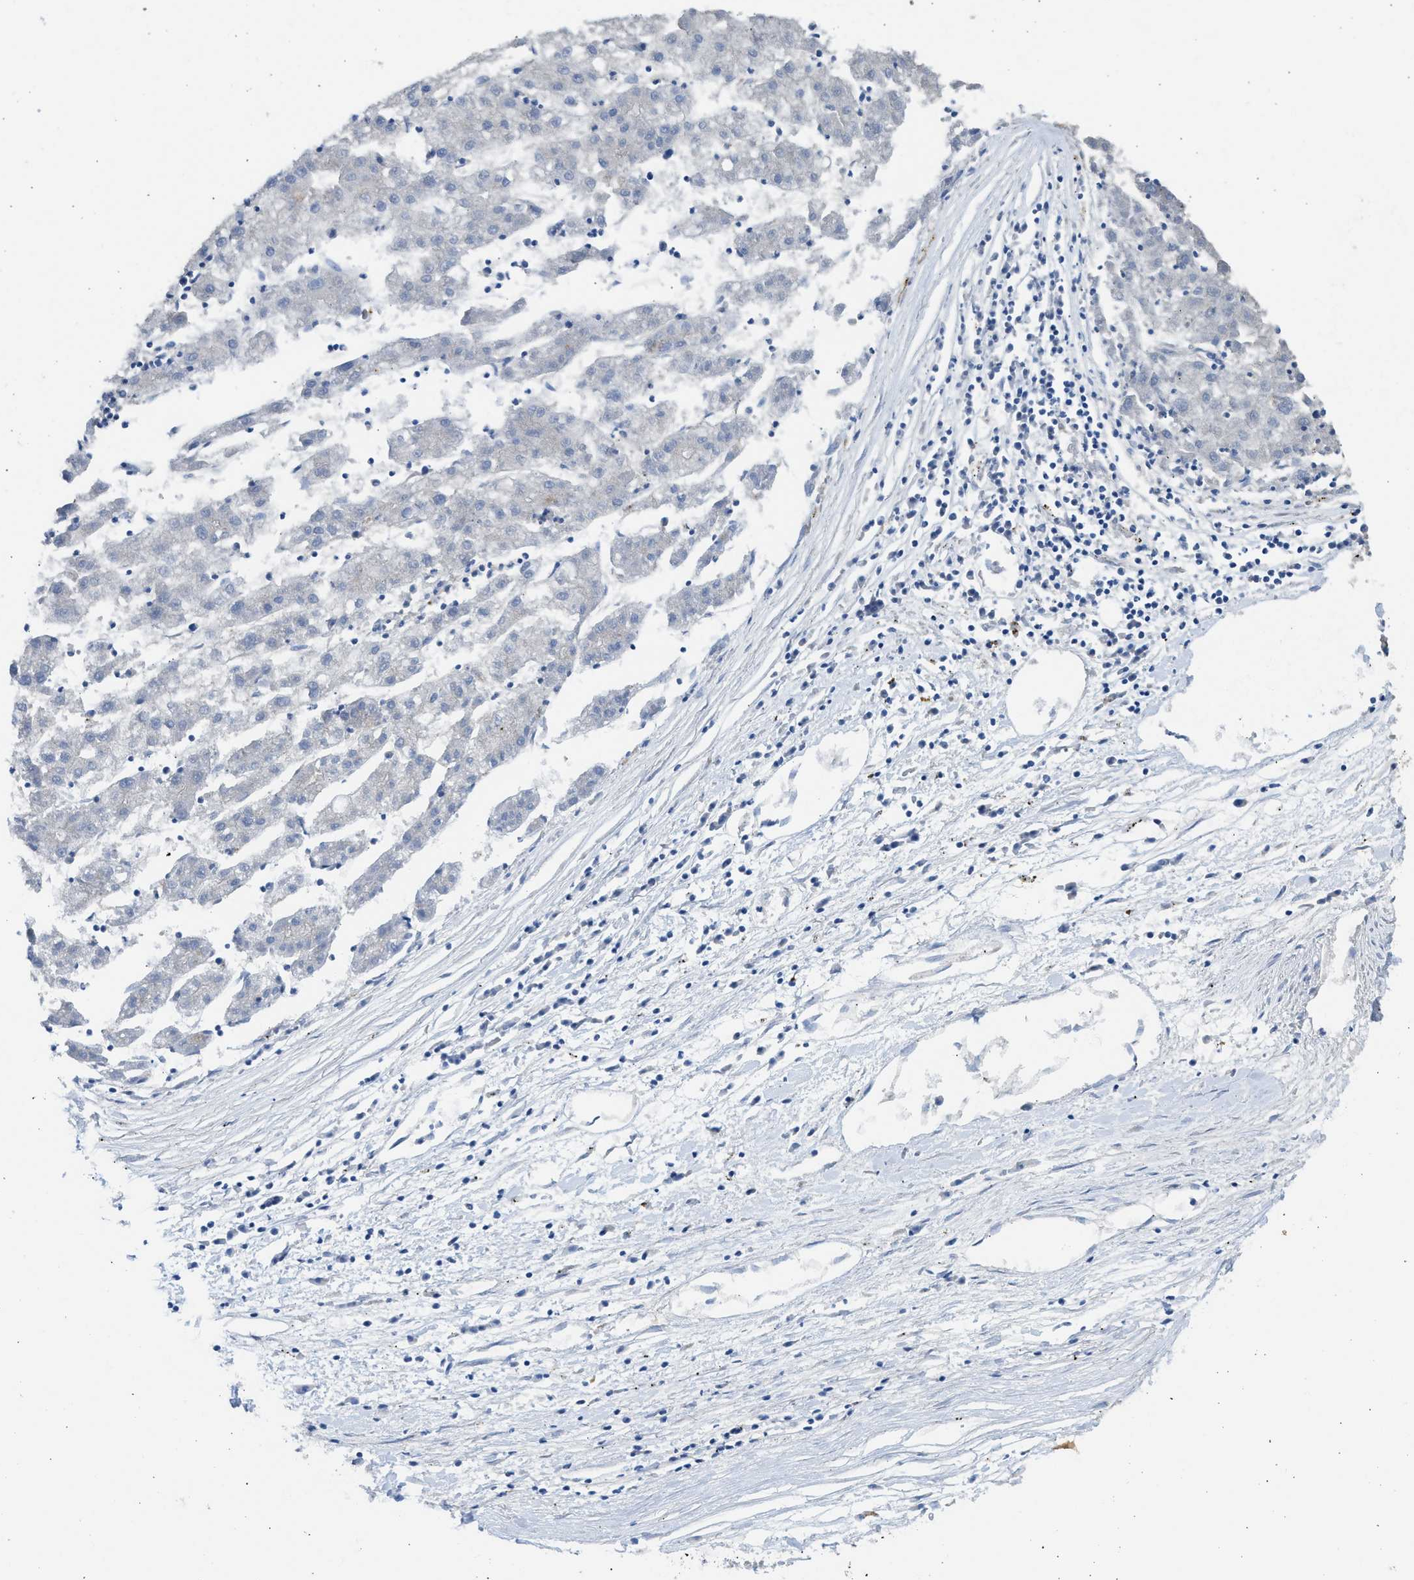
{"staining": {"intensity": "negative", "quantity": "none", "location": "none"}, "tissue": "liver cancer", "cell_type": "Tumor cells", "image_type": "cancer", "snomed": [{"axis": "morphology", "description": "Carcinoma, Hepatocellular, NOS"}, {"axis": "topography", "description": "Liver"}], "caption": "Tumor cells show no significant positivity in hepatocellular carcinoma (liver). Brightfield microscopy of immunohistochemistry stained with DAB (3,3'-diaminobenzidine) (brown) and hematoxylin (blue), captured at high magnification.", "gene": "CSRNP2", "patient": {"sex": "male", "age": 72}}